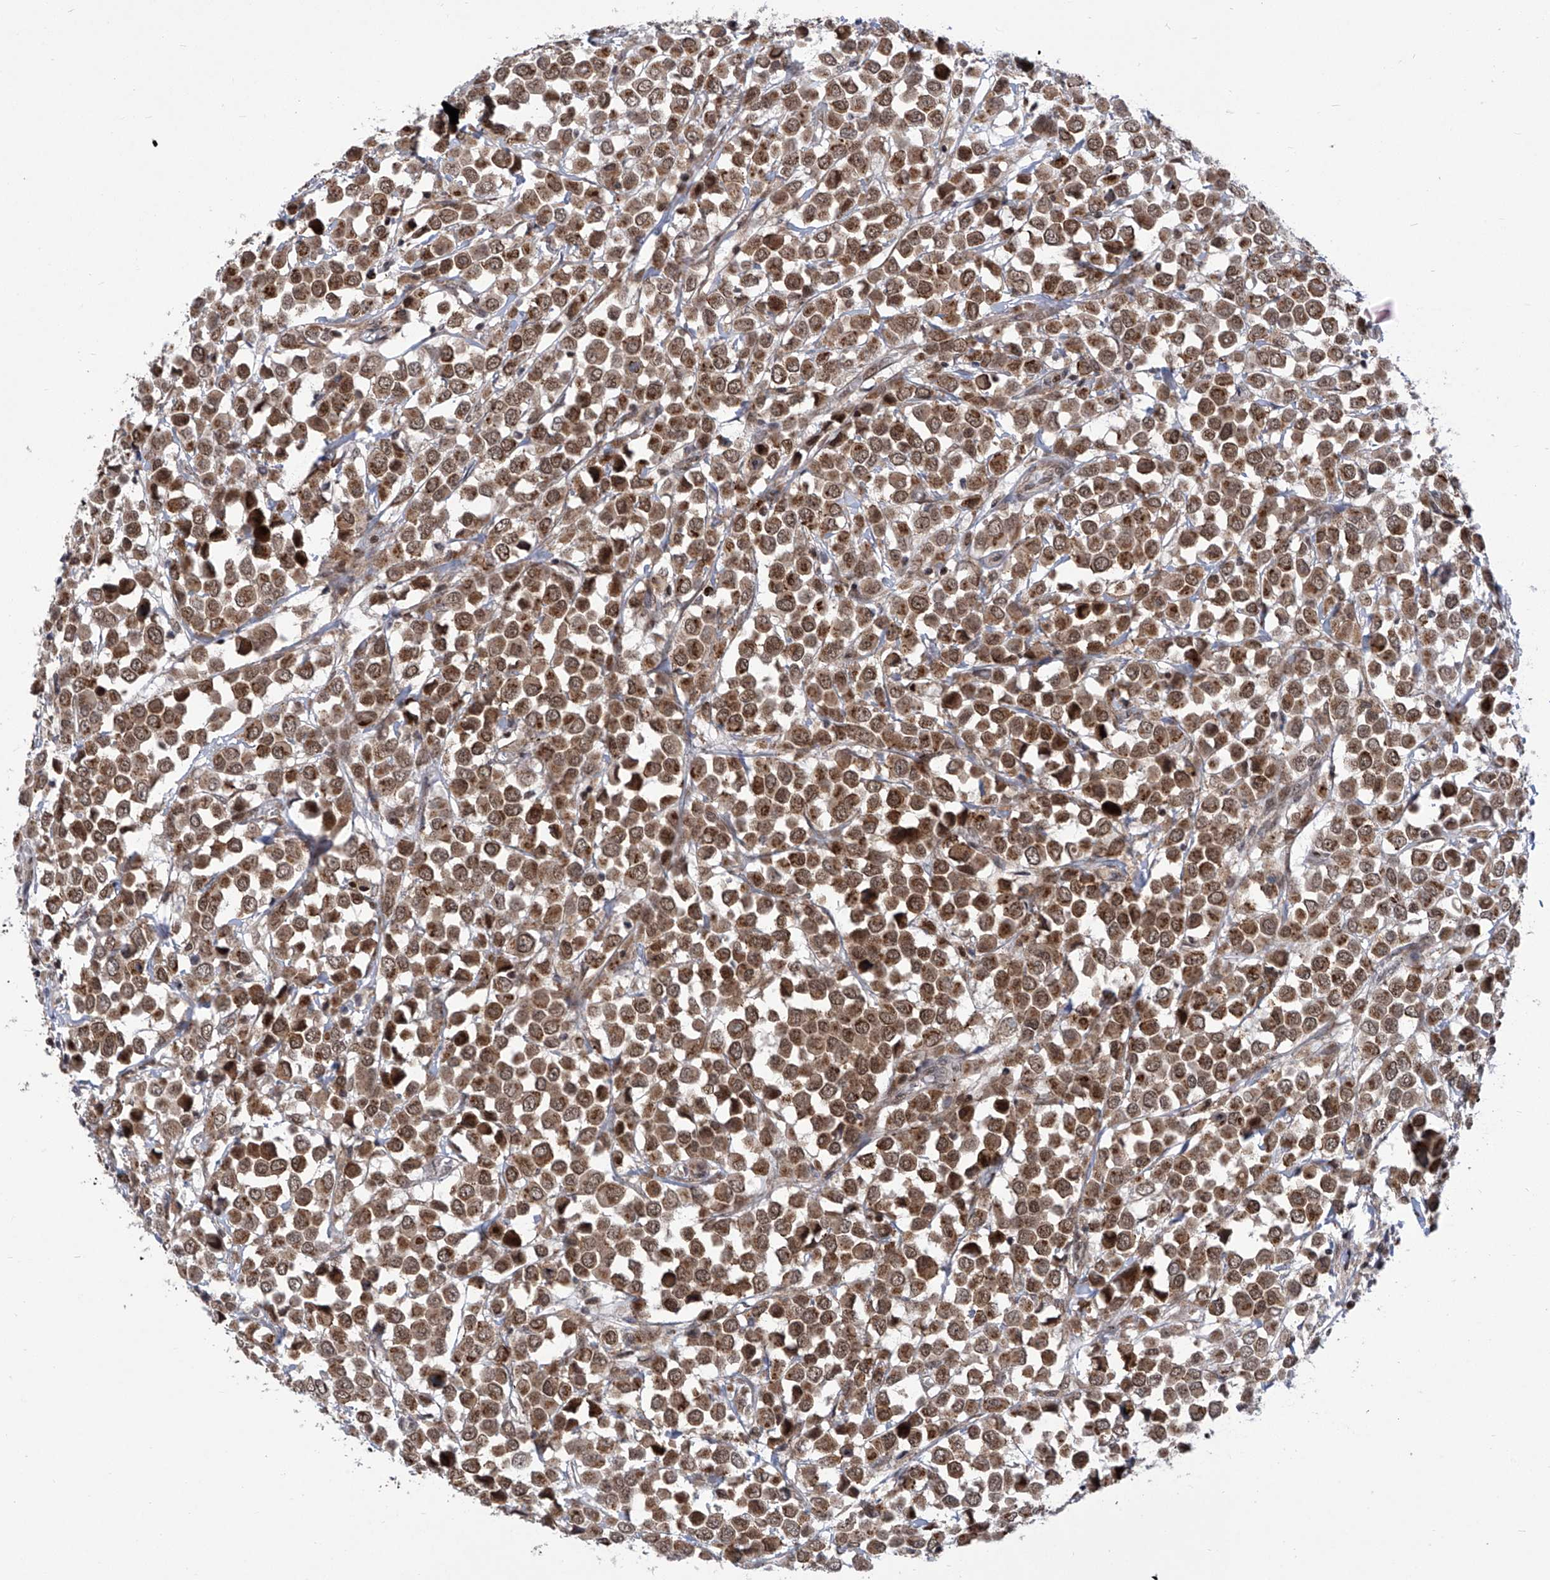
{"staining": {"intensity": "strong", "quantity": ">75%", "location": "cytoplasmic/membranous,nuclear"}, "tissue": "breast cancer", "cell_type": "Tumor cells", "image_type": "cancer", "snomed": [{"axis": "morphology", "description": "Duct carcinoma"}, {"axis": "topography", "description": "Breast"}], "caption": "Strong cytoplasmic/membranous and nuclear staining for a protein is appreciated in about >75% of tumor cells of breast cancer (invasive ductal carcinoma) using IHC.", "gene": "CEP290", "patient": {"sex": "female", "age": 61}}